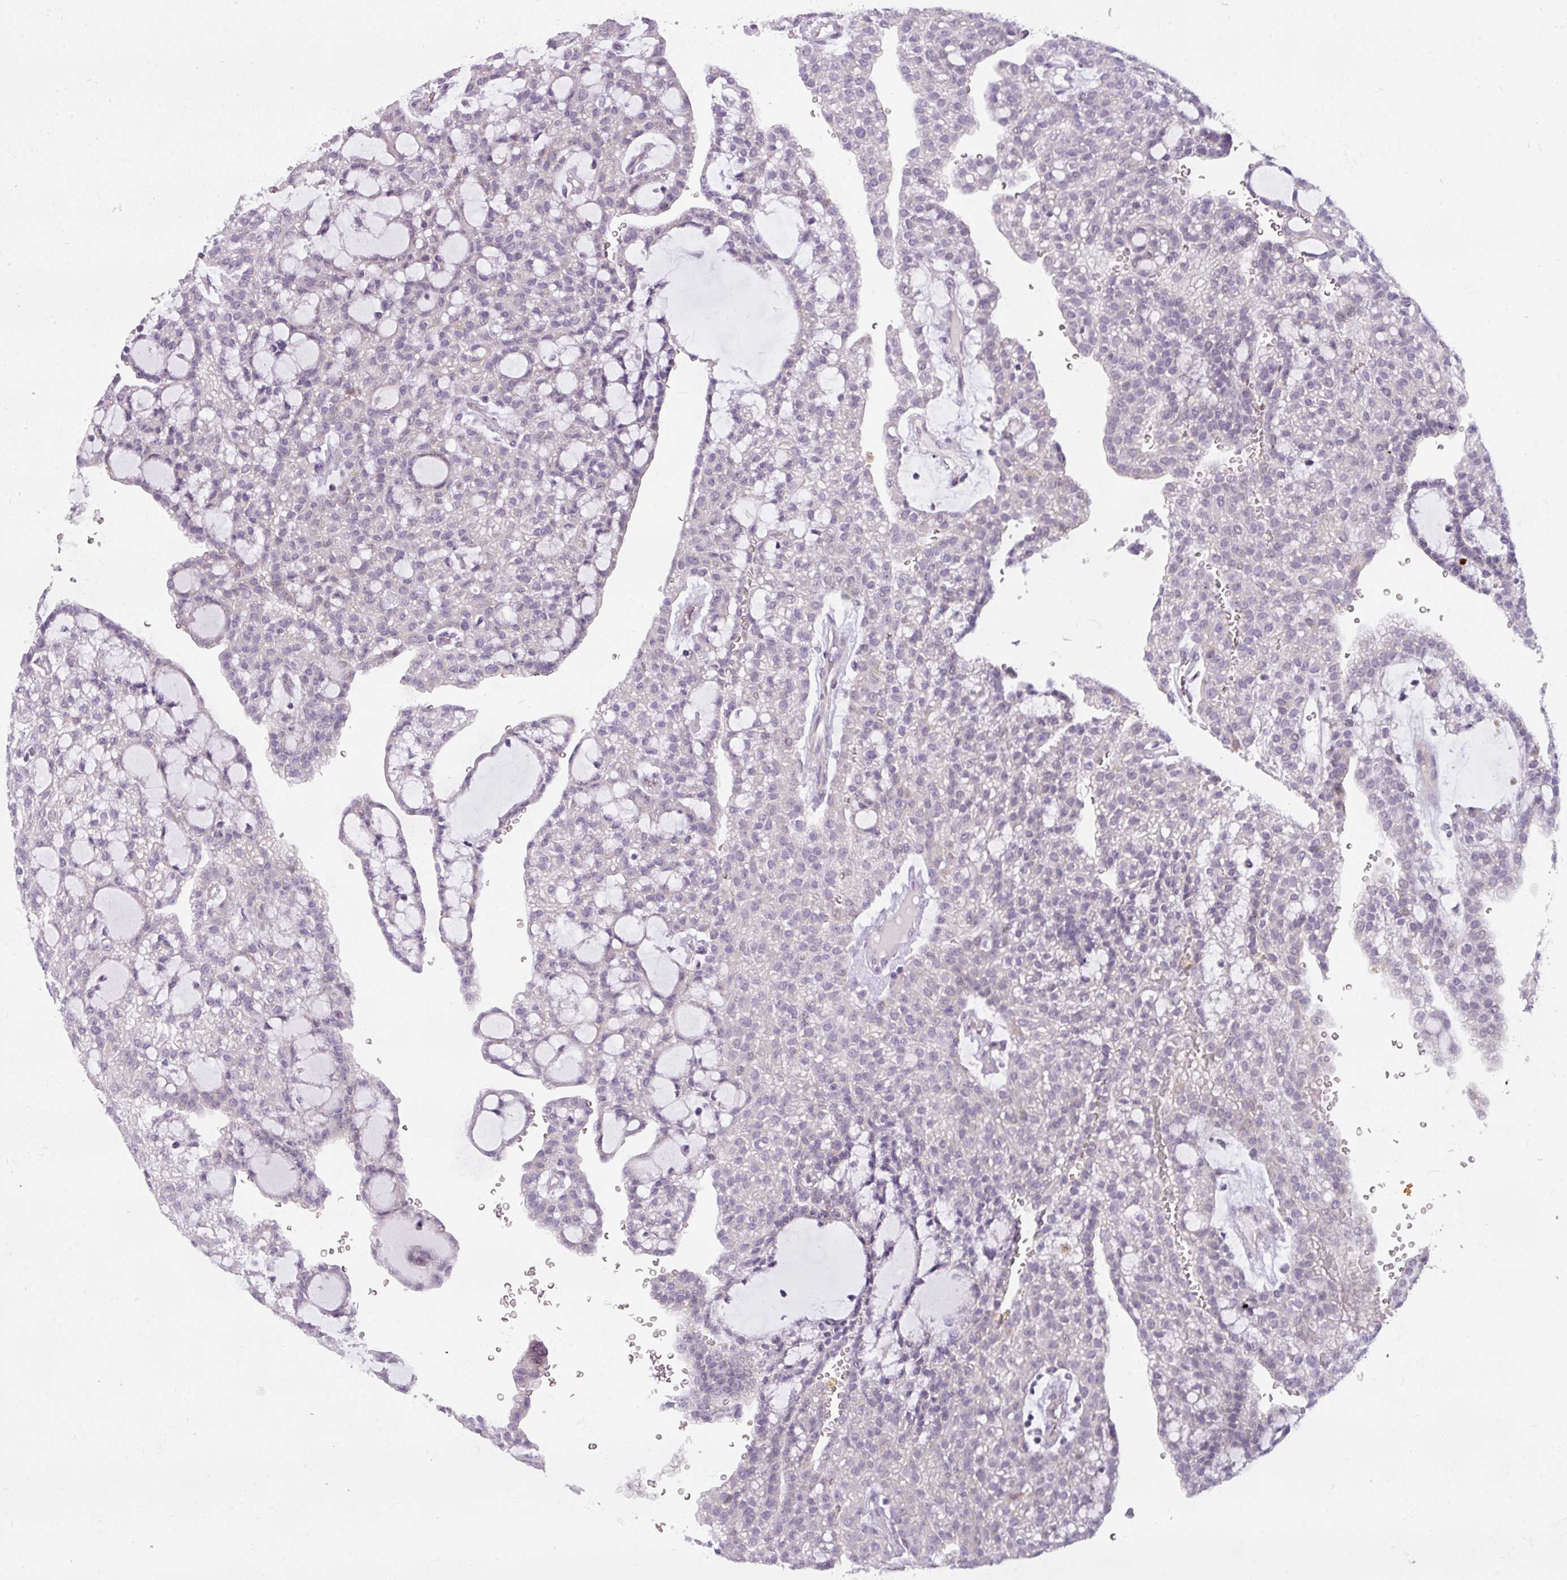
{"staining": {"intensity": "negative", "quantity": "none", "location": "none"}, "tissue": "renal cancer", "cell_type": "Tumor cells", "image_type": "cancer", "snomed": [{"axis": "morphology", "description": "Adenocarcinoma, NOS"}, {"axis": "topography", "description": "Kidney"}], "caption": "Immunohistochemistry of adenocarcinoma (renal) demonstrates no expression in tumor cells.", "gene": "C2orf68", "patient": {"sex": "male", "age": 63}}